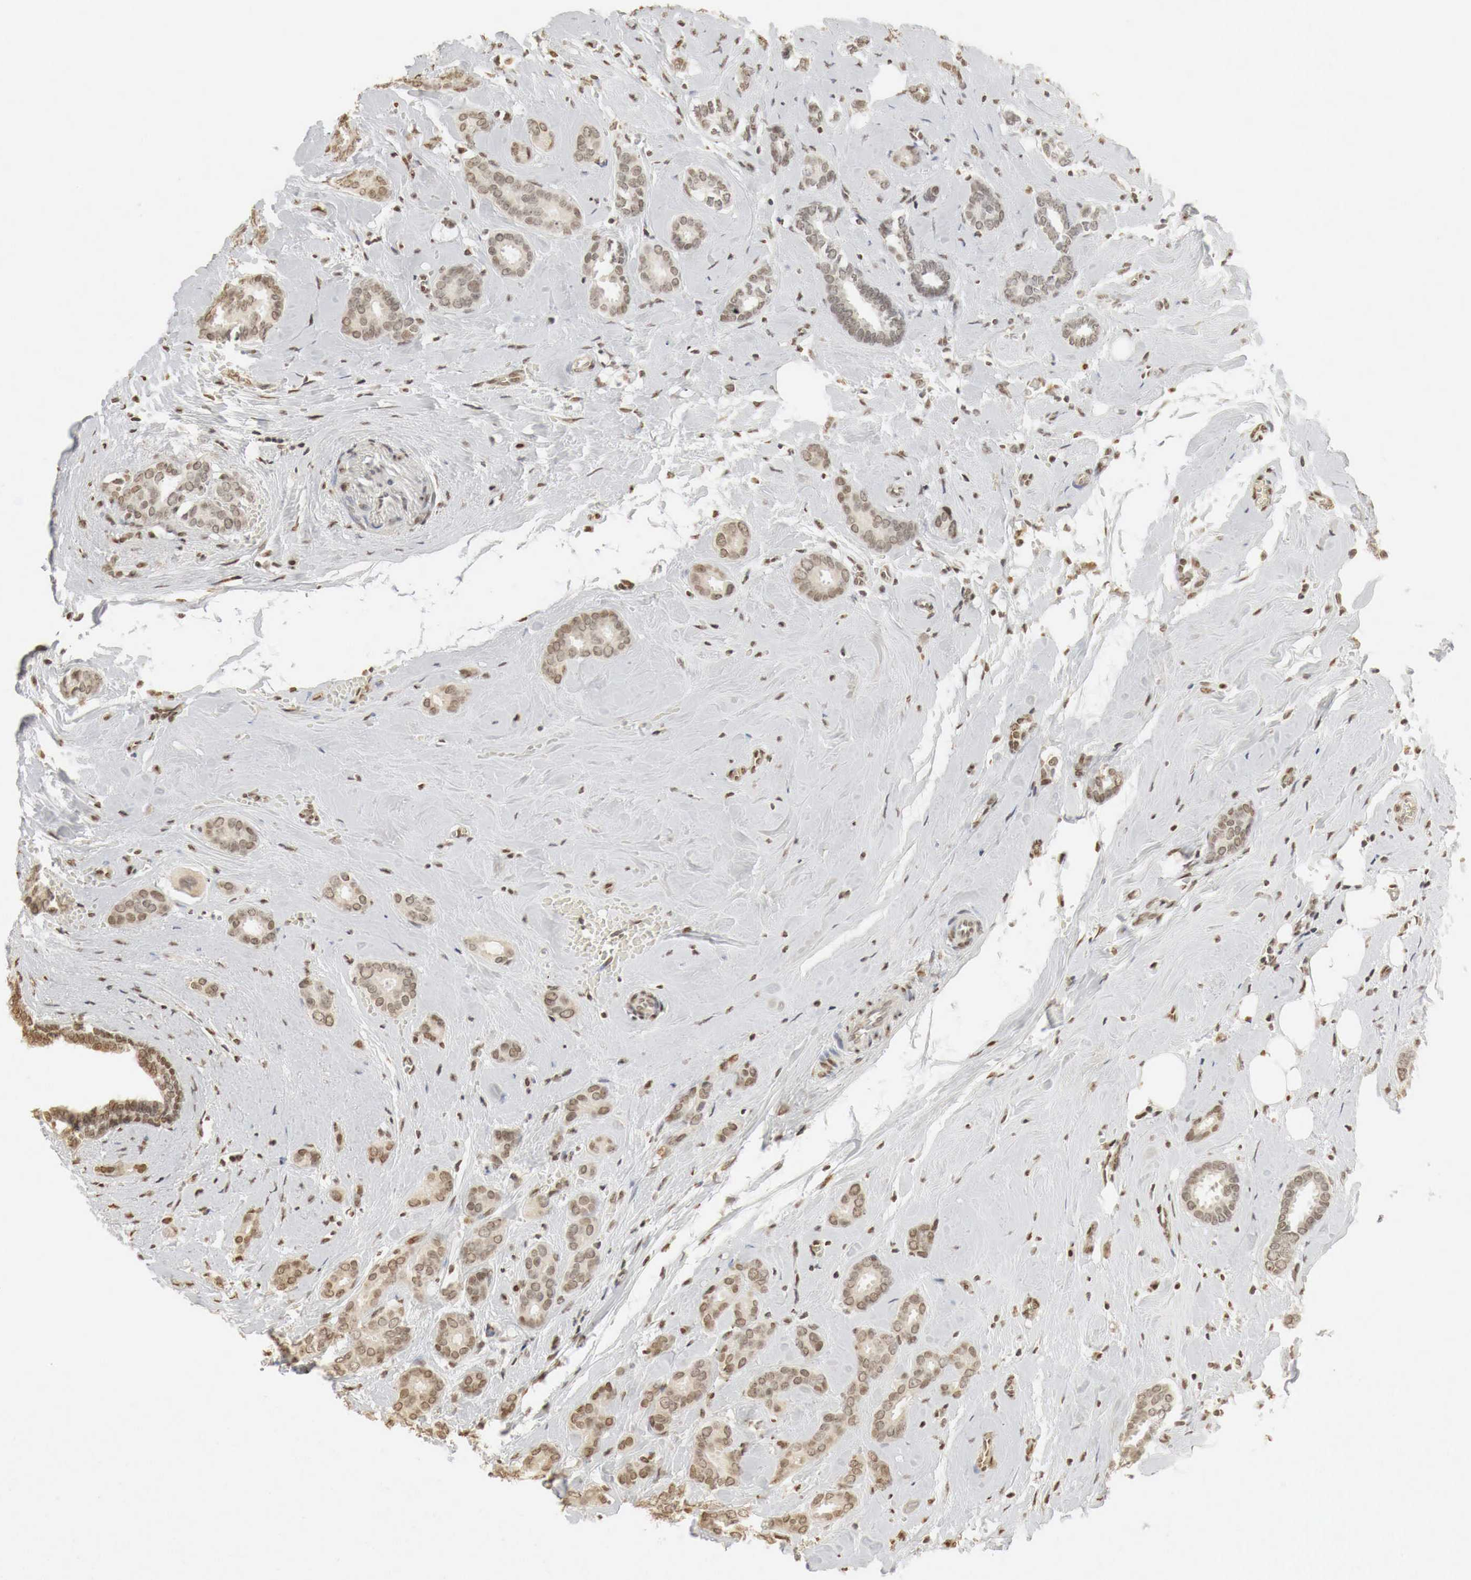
{"staining": {"intensity": "weak", "quantity": ">75%", "location": "cytoplasmic/membranous,nuclear"}, "tissue": "breast cancer", "cell_type": "Tumor cells", "image_type": "cancer", "snomed": [{"axis": "morphology", "description": "Duct carcinoma"}, {"axis": "topography", "description": "Breast"}], "caption": "Breast cancer (infiltrating ductal carcinoma) tissue displays weak cytoplasmic/membranous and nuclear staining in approximately >75% of tumor cells, visualized by immunohistochemistry. The protein of interest is stained brown, and the nuclei are stained in blue (DAB IHC with brightfield microscopy, high magnification).", "gene": "ERBB4", "patient": {"sex": "female", "age": 50}}